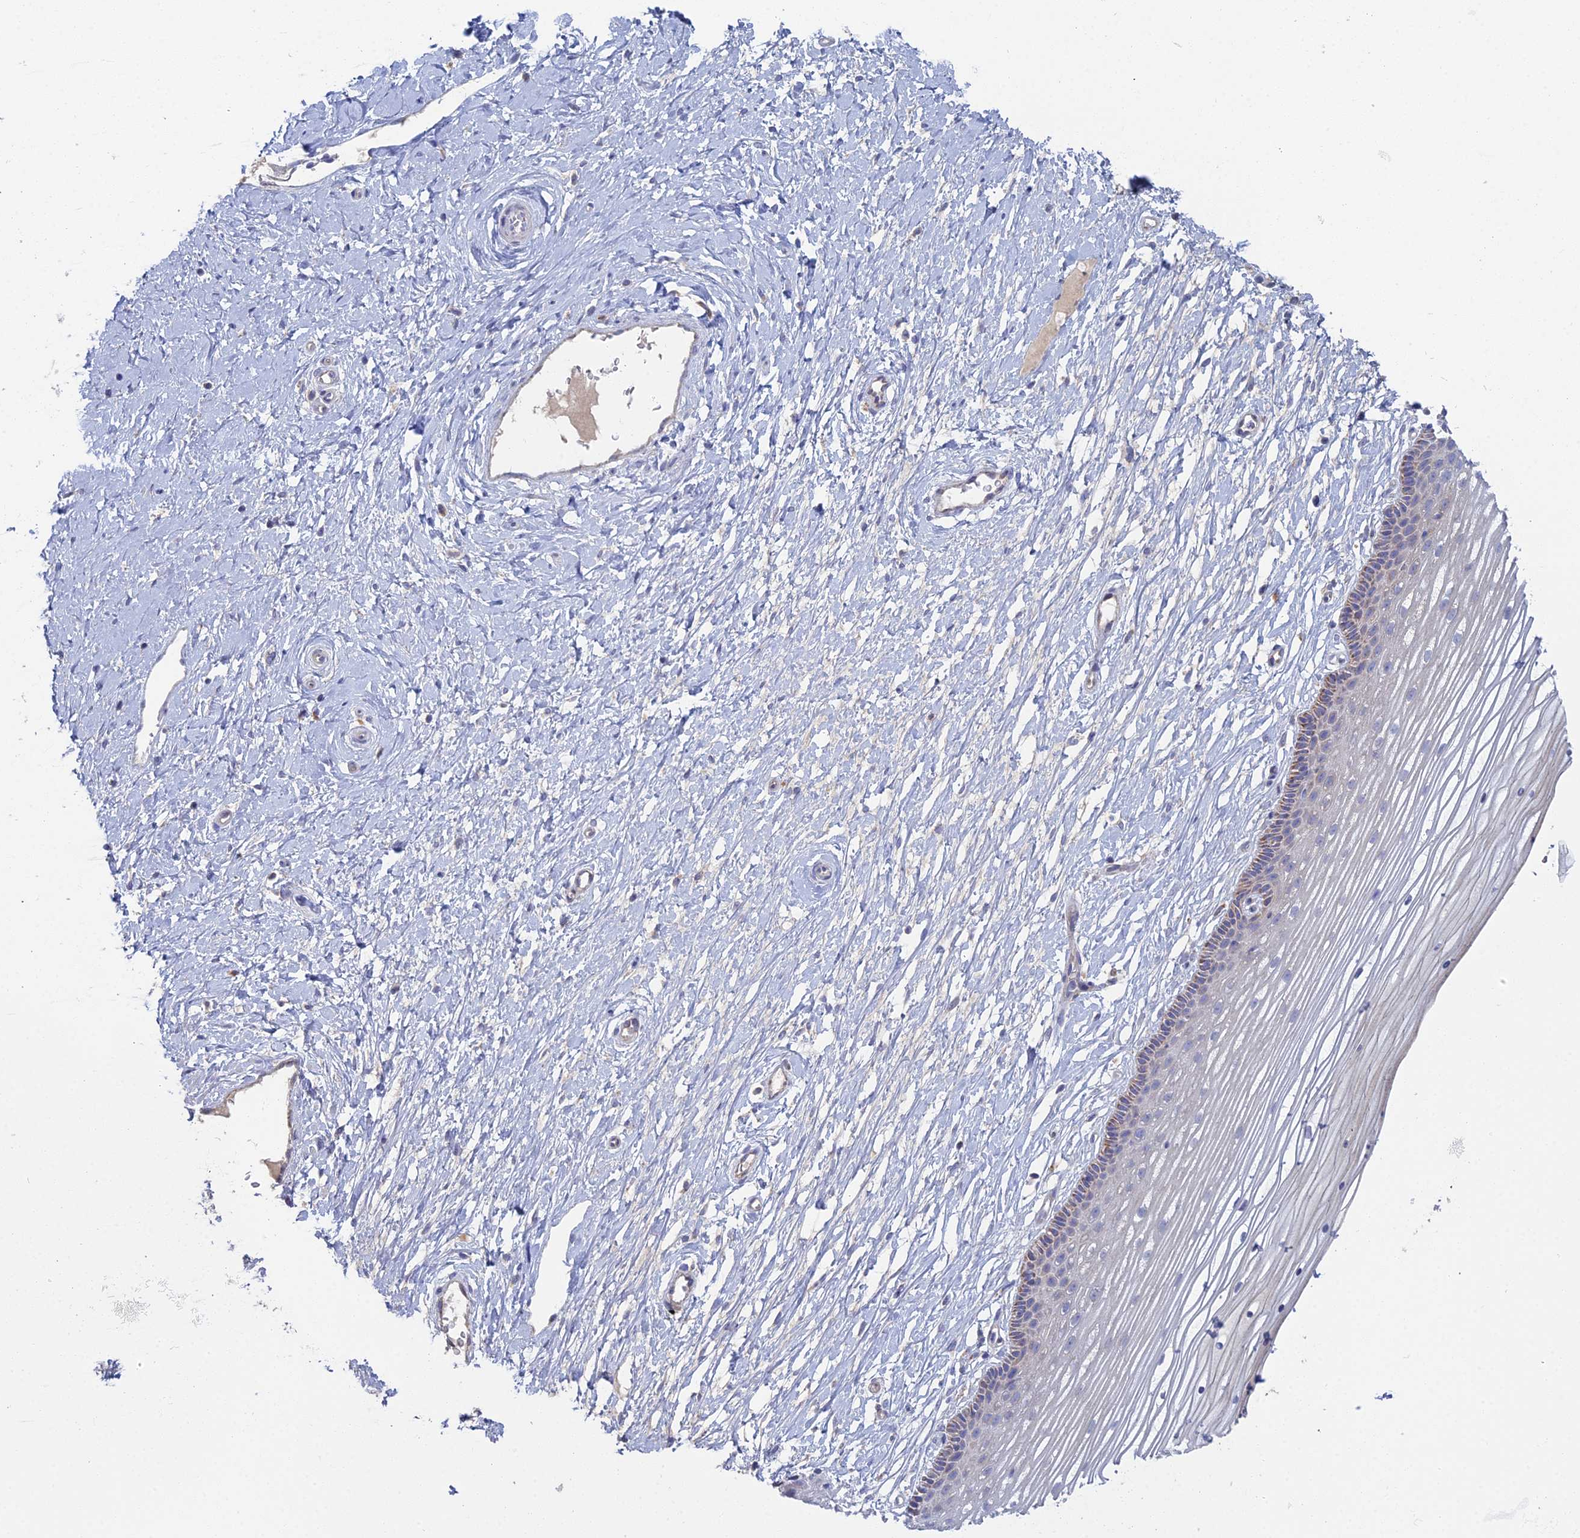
{"staining": {"intensity": "weak", "quantity": "25%-75%", "location": "cytoplasmic/membranous"}, "tissue": "vagina", "cell_type": "Squamous epithelial cells", "image_type": "normal", "snomed": [{"axis": "morphology", "description": "Normal tissue, NOS"}, {"axis": "topography", "description": "Vagina"}, {"axis": "topography", "description": "Cervix"}], "caption": "The immunohistochemical stain shows weak cytoplasmic/membranous staining in squamous epithelial cells of normal vagina. (Stains: DAB in brown, nuclei in blue, Microscopy: brightfield microscopy at high magnification).", "gene": "ARL16", "patient": {"sex": "female", "age": 40}}